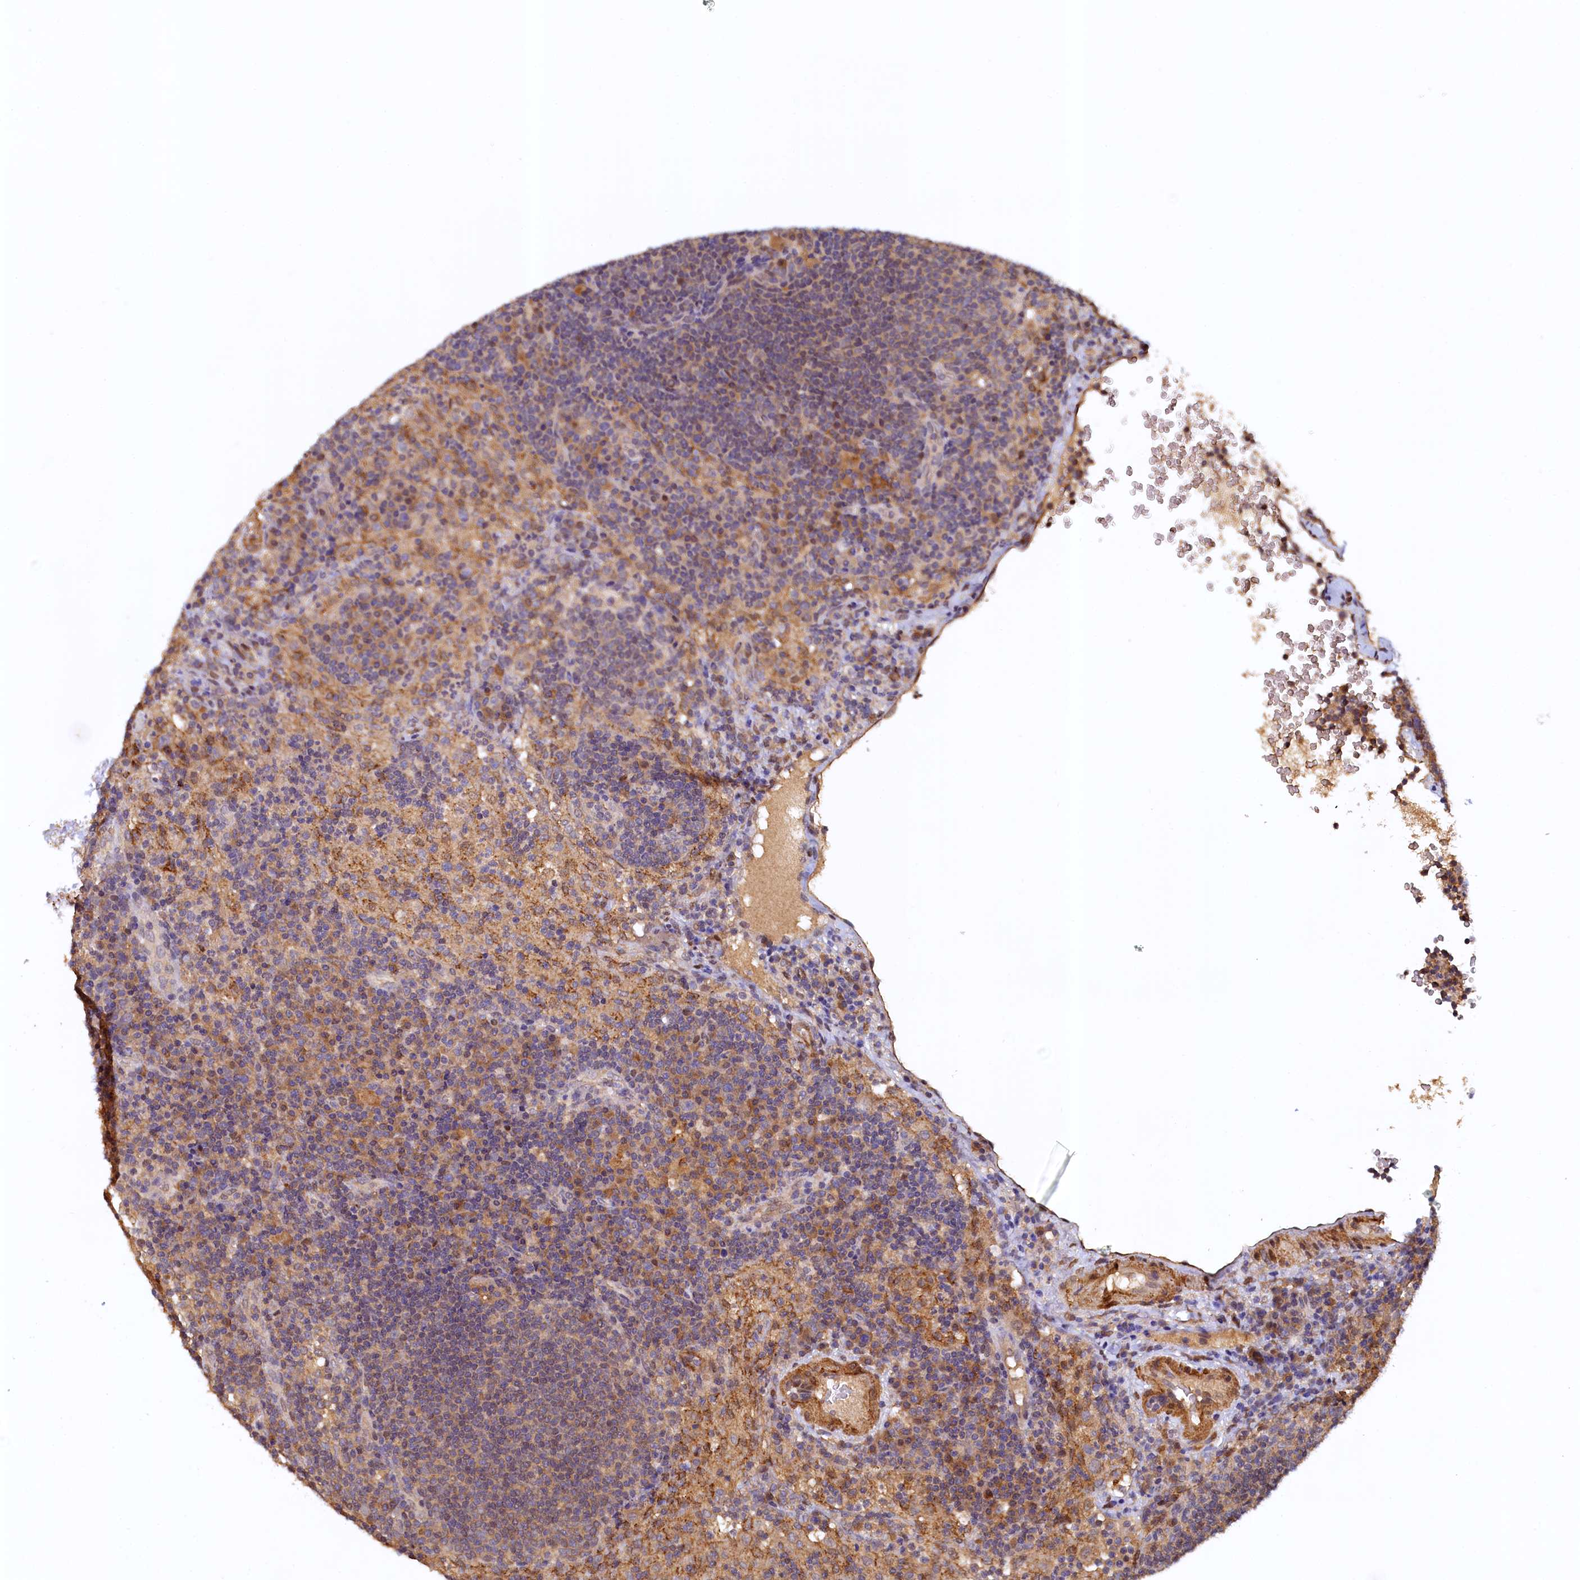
{"staining": {"intensity": "moderate", "quantity": ">75%", "location": "cytoplasmic/membranous"}, "tissue": "lymph node", "cell_type": "Germinal center cells", "image_type": "normal", "snomed": [{"axis": "morphology", "description": "Normal tissue, NOS"}, {"axis": "topography", "description": "Lymph node"}], "caption": "A photomicrograph showing moderate cytoplasmic/membranous expression in approximately >75% of germinal center cells in unremarkable lymph node, as visualized by brown immunohistochemical staining.", "gene": "UBL7", "patient": {"sex": "female", "age": 70}}